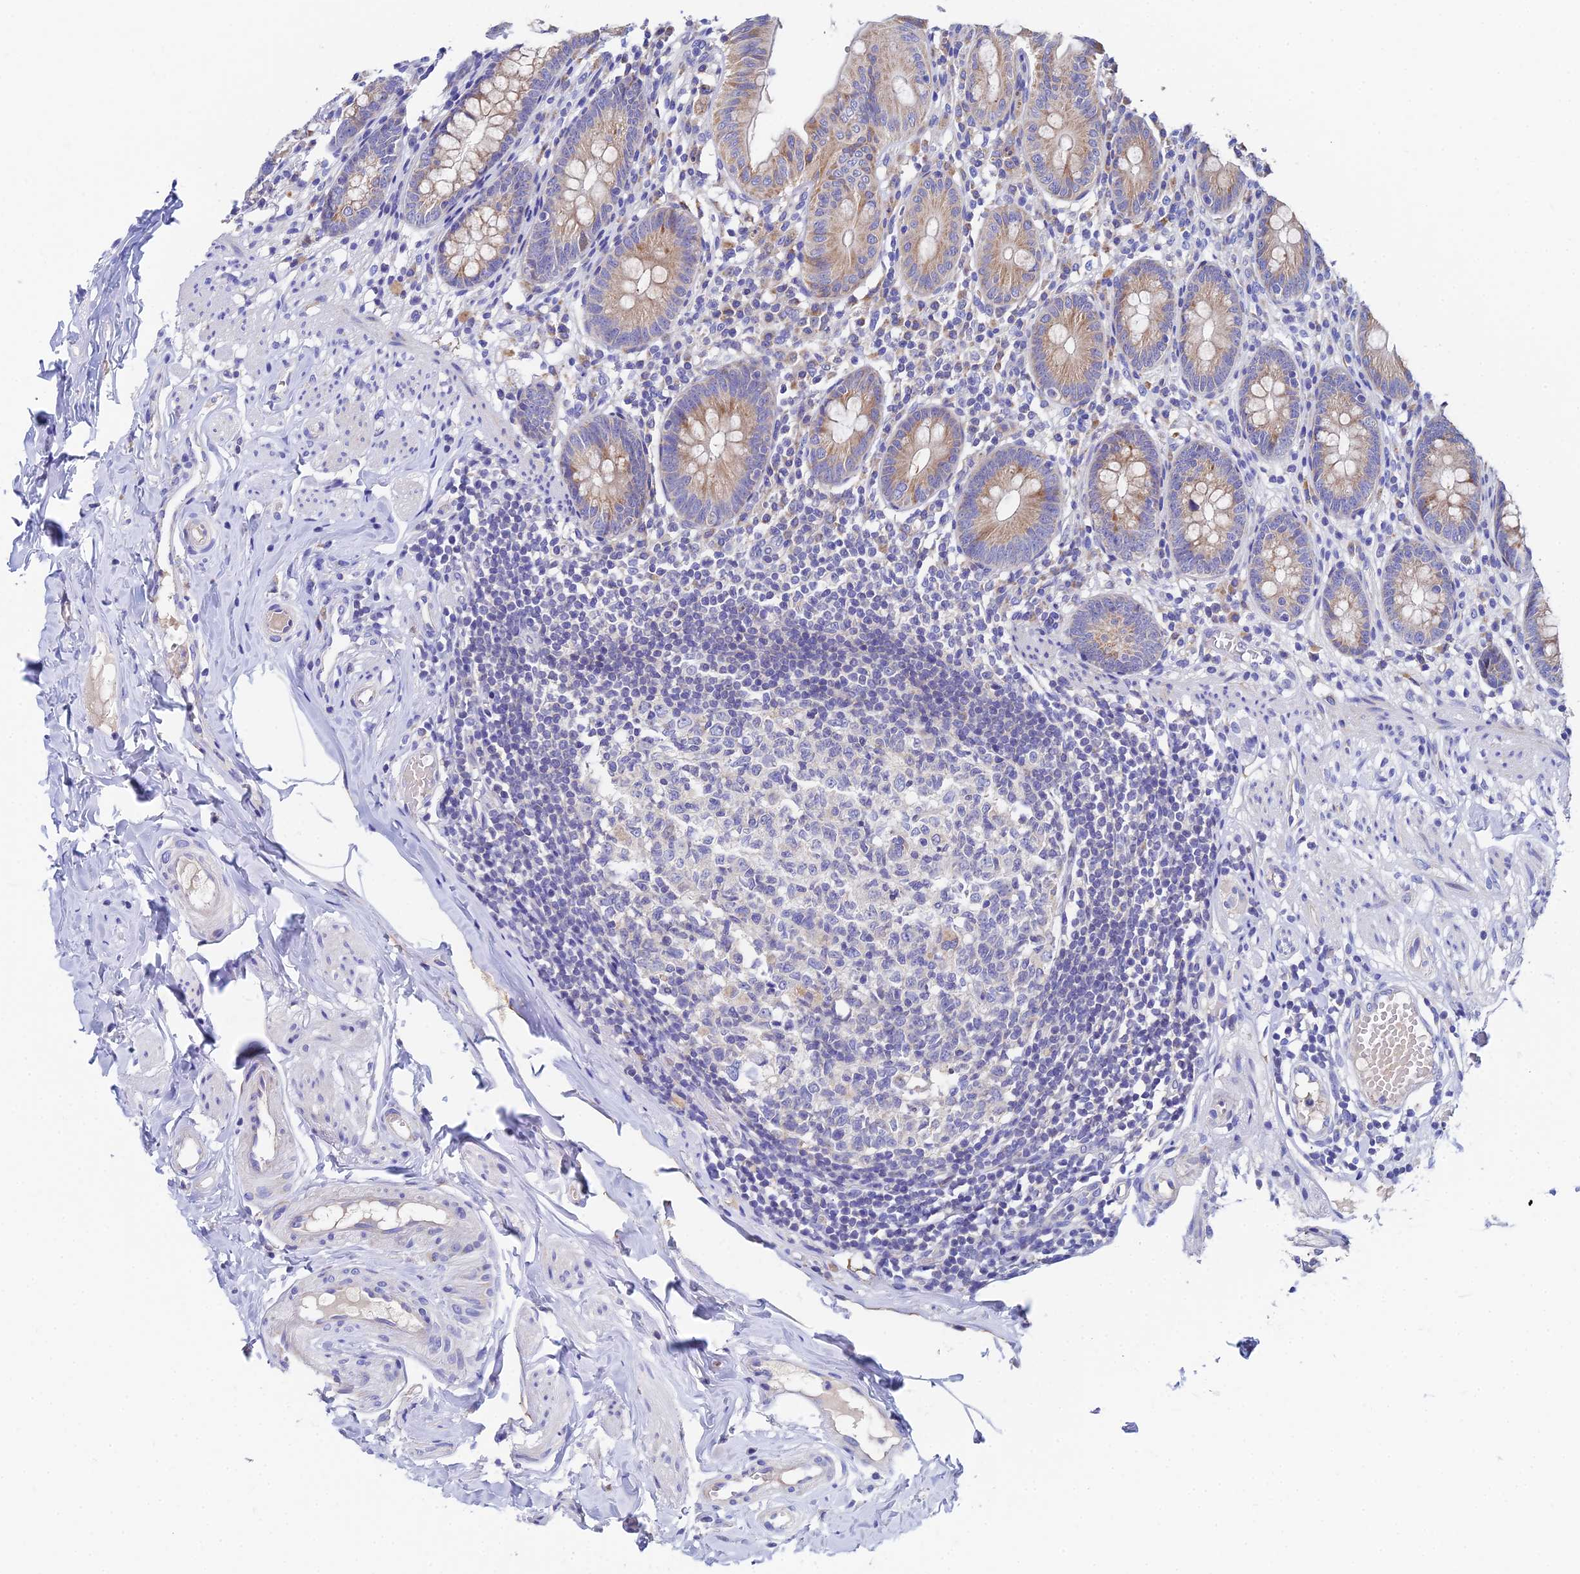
{"staining": {"intensity": "moderate", "quantity": "25%-75%", "location": "cytoplasmic/membranous"}, "tissue": "appendix", "cell_type": "Glandular cells", "image_type": "normal", "snomed": [{"axis": "morphology", "description": "Normal tissue, NOS"}, {"axis": "topography", "description": "Appendix"}], "caption": "The micrograph demonstrates staining of benign appendix, revealing moderate cytoplasmic/membranous protein positivity (brown color) within glandular cells.", "gene": "UBE2L3", "patient": {"sex": "male", "age": 55}}